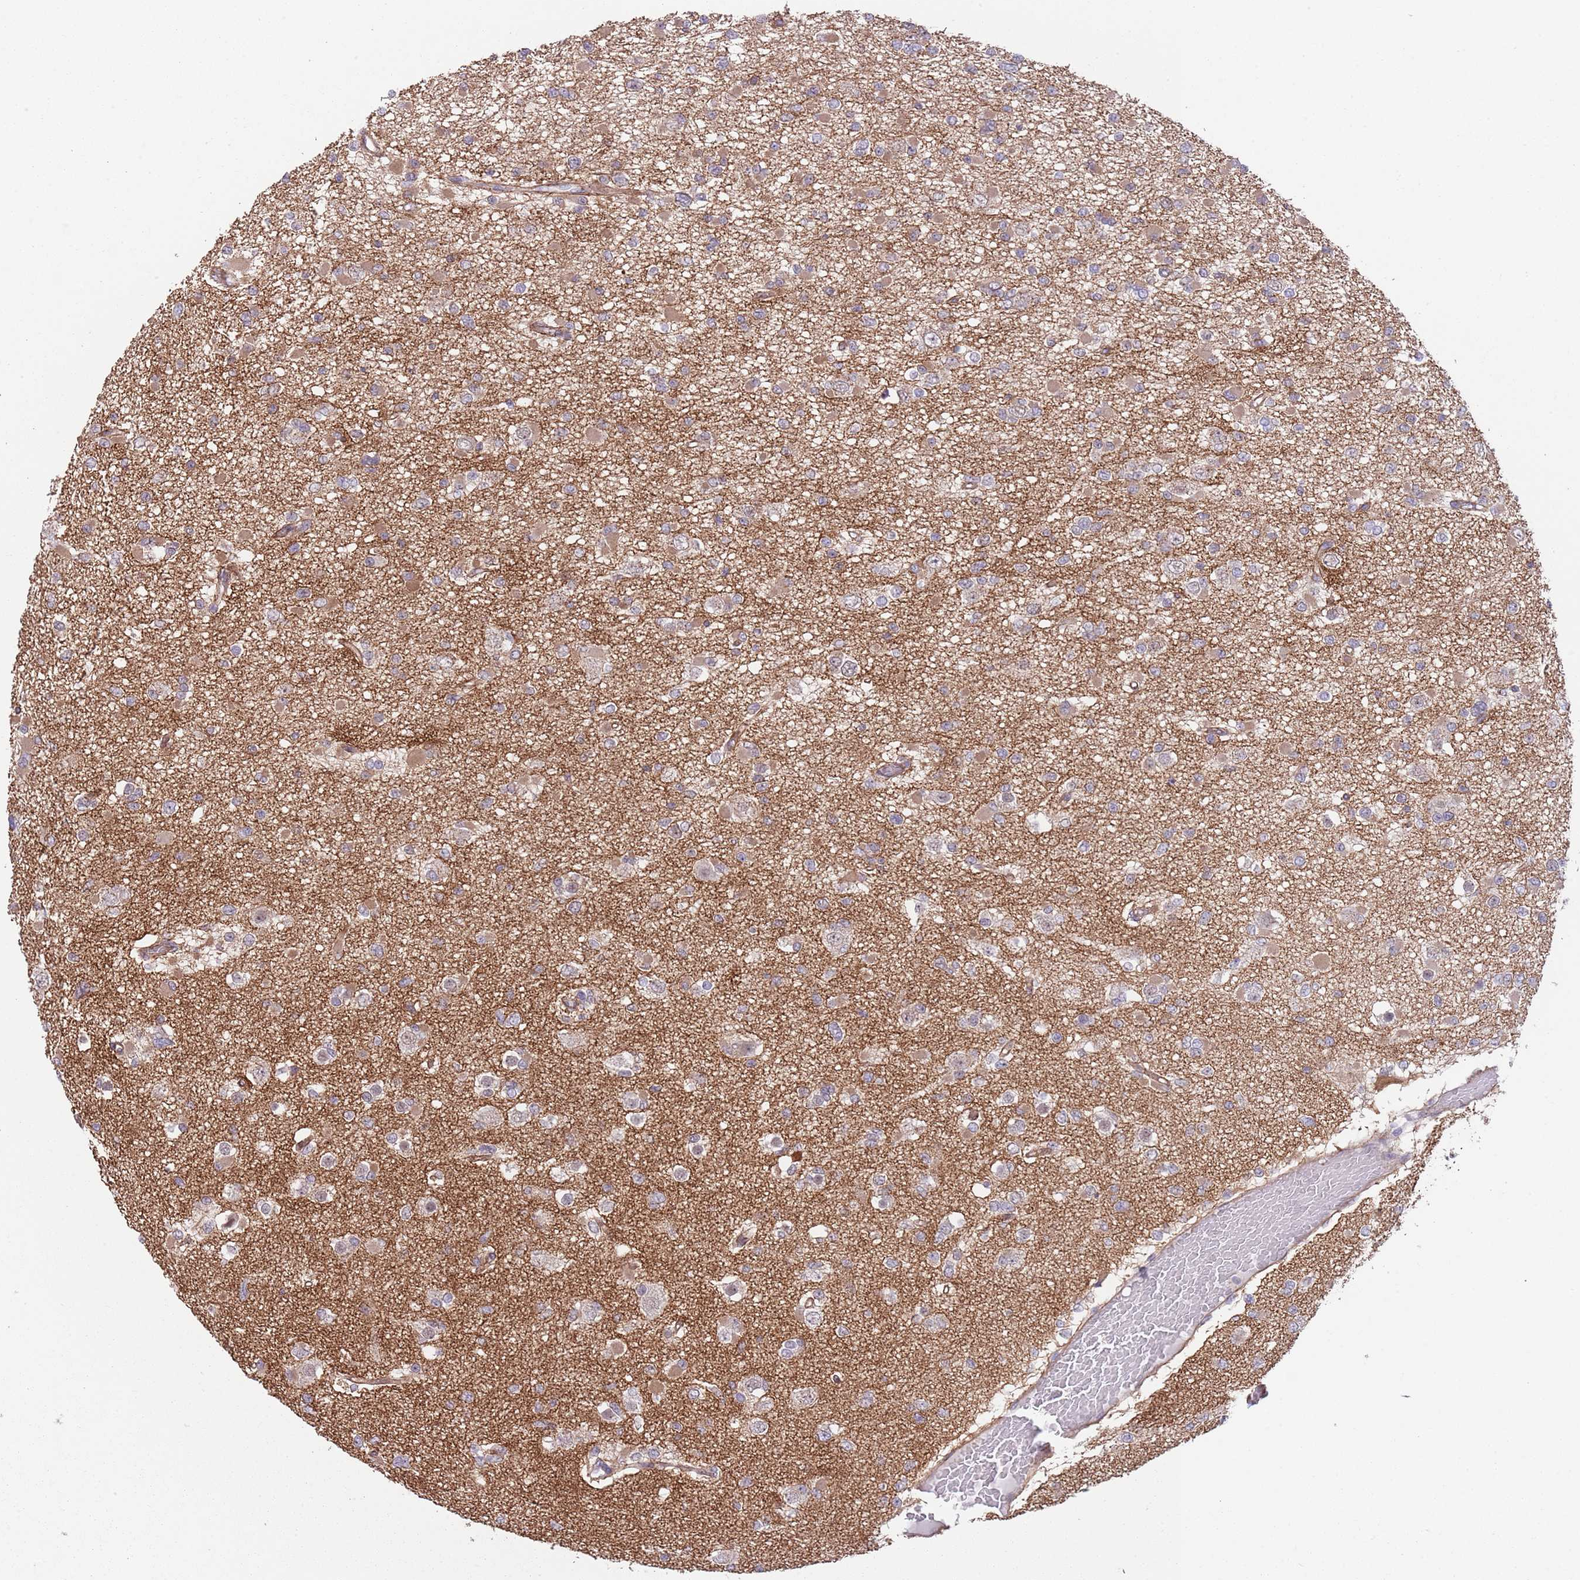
{"staining": {"intensity": "weak", "quantity": "25%-75%", "location": "cytoplasmic/membranous"}, "tissue": "glioma", "cell_type": "Tumor cells", "image_type": "cancer", "snomed": [{"axis": "morphology", "description": "Glioma, malignant, Low grade"}, {"axis": "topography", "description": "Brain"}], "caption": "A histopathology image showing weak cytoplasmic/membranous expression in about 25%-75% of tumor cells in malignant glioma (low-grade), as visualized by brown immunohistochemical staining.", "gene": "CREBZF", "patient": {"sex": "female", "age": 22}}